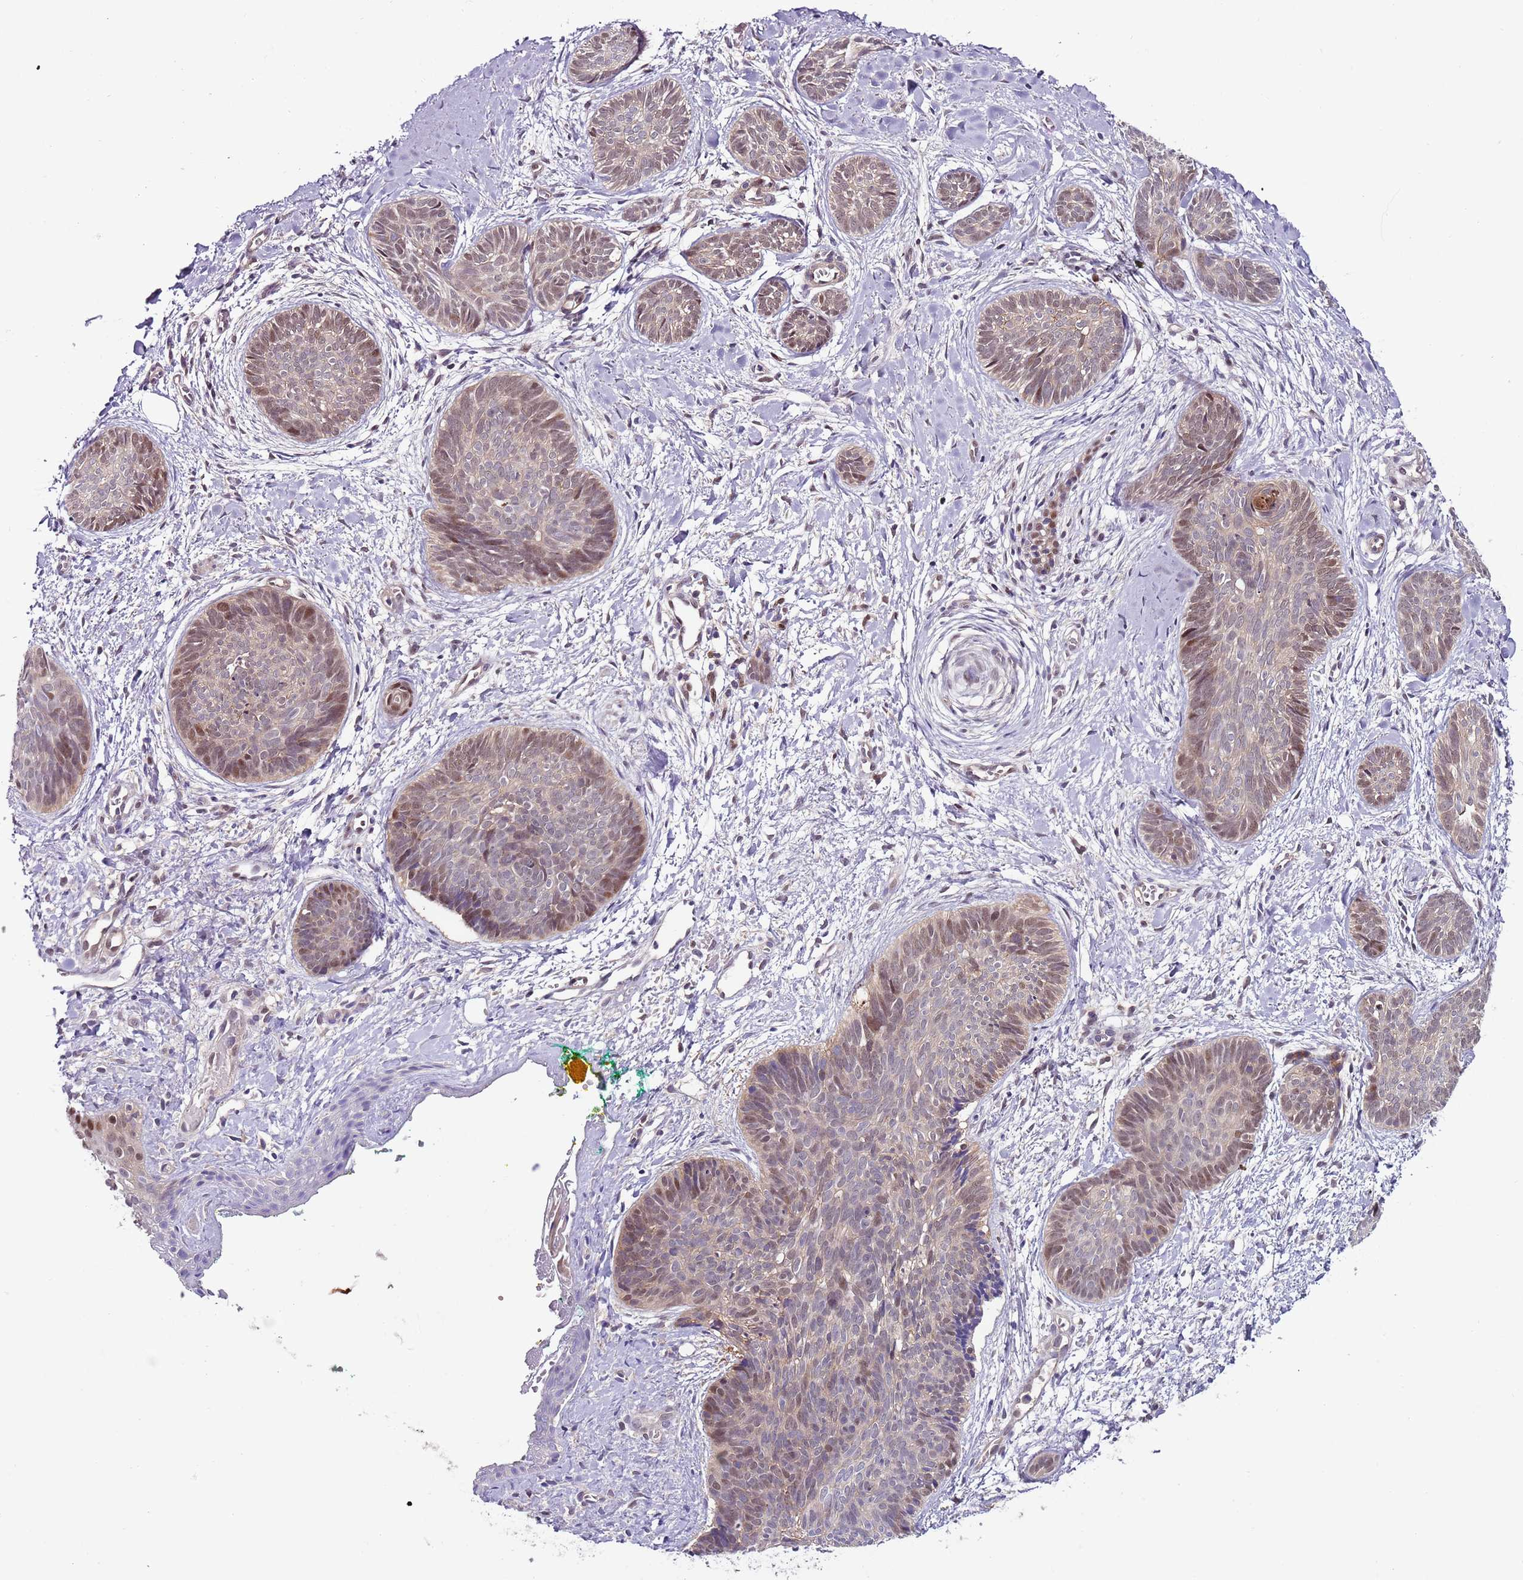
{"staining": {"intensity": "moderate", "quantity": "25%-75%", "location": "nuclear"}, "tissue": "skin cancer", "cell_type": "Tumor cells", "image_type": "cancer", "snomed": [{"axis": "morphology", "description": "Basal cell carcinoma"}, {"axis": "topography", "description": "Skin"}], "caption": "Skin cancer stained with a brown dye shows moderate nuclear positive expression in about 25%-75% of tumor cells.", "gene": "RMND5B", "patient": {"sex": "female", "age": 81}}